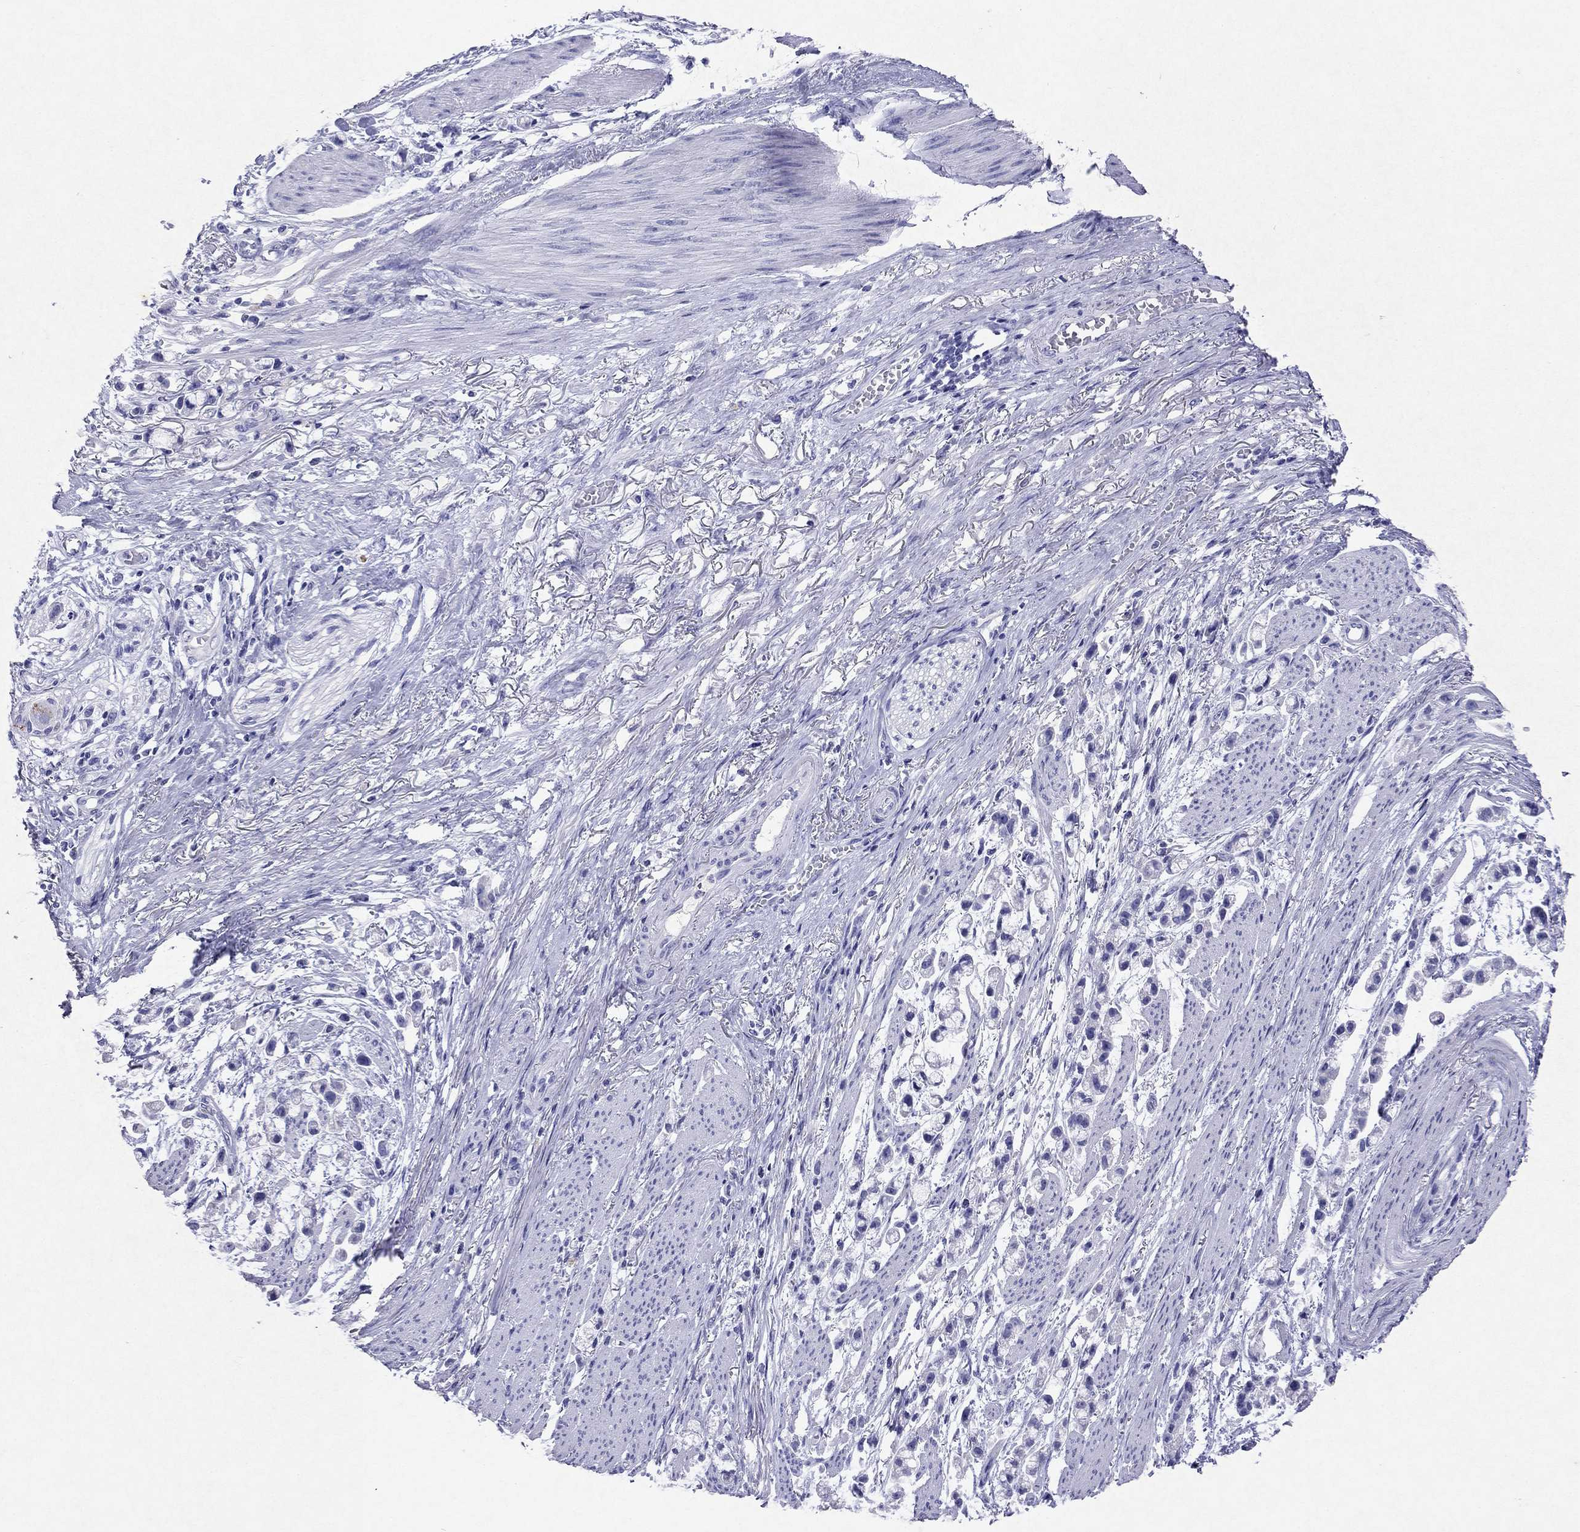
{"staining": {"intensity": "negative", "quantity": "none", "location": "none"}, "tissue": "stomach cancer", "cell_type": "Tumor cells", "image_type": "cancer", "snomed": [{"axis": "morphology", "description": "Adenocarcinoma, NOS"}, {"axis": "topography", "description": "Stomach"}], "caption": "The photomicrograph exhibits no staining of tumor cells in stomach cancer.", "gene": "ARMC12", "patient": {"sex": "female", "age": 81}}